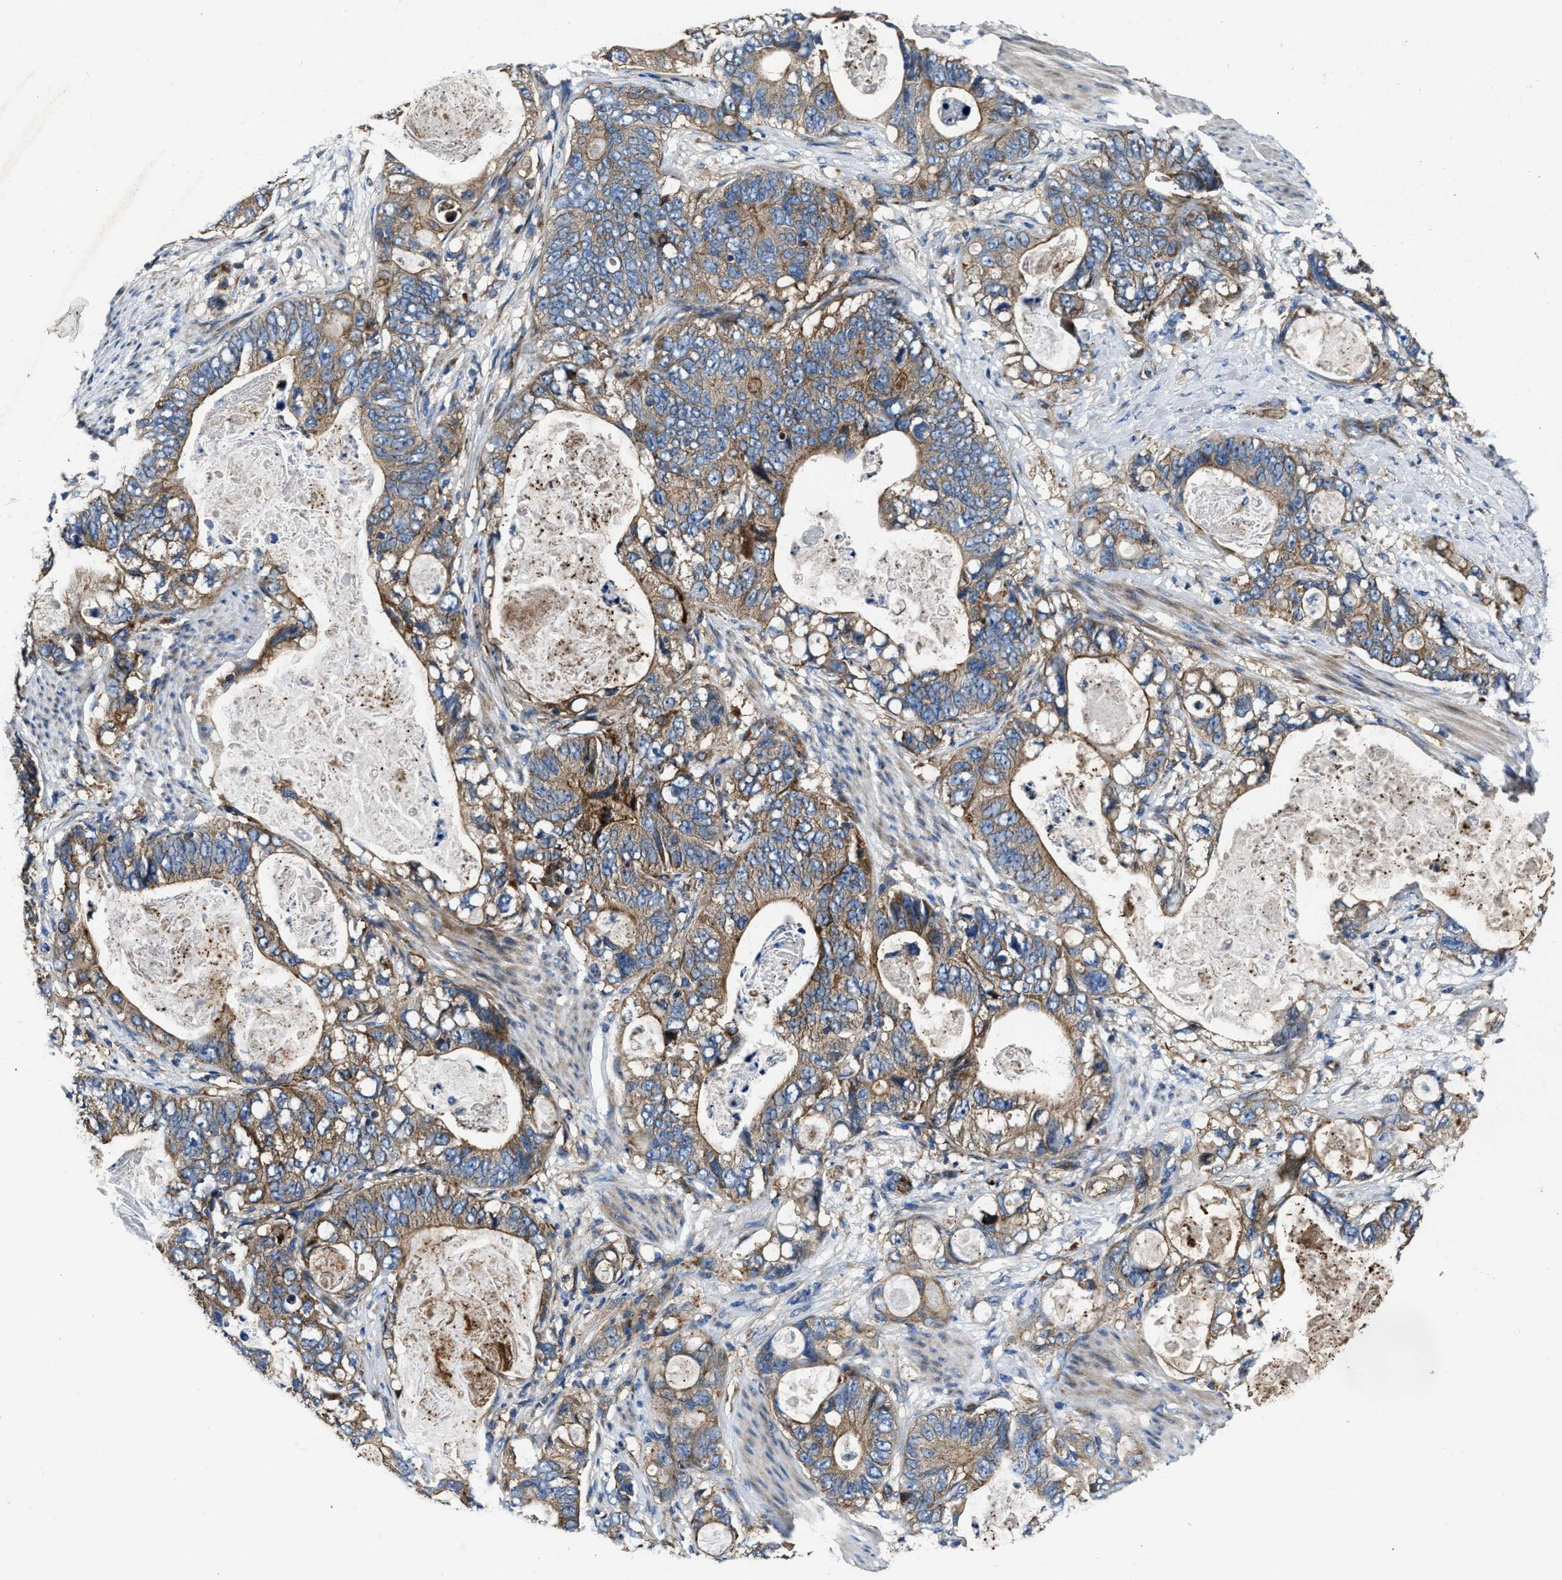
{"staining": {"intensity": "moderate", "quantity": ">75%", "location": "cytoplasmic/membranous"}, "tissue": "stomach cancer", "cell_type": "Tumor cells", "image_type": "cancer", "snomed": [{"axis": "morphology", "description": "Normal tissue, NOS"}, {"axis": "morphology", "description": "Adenocarcinoma, NOS"}, {"axis": "topography", "description": "Stomach"}], "caption": "IHC staining of adenocarcinoma (stomach), which shows medium levels of moderate cytoplasmic/membranous staining in approximately >75% of tumor cells indicating moderate cytoplasmic/membranous protein staining. The staining was performed using DAB (3,3'-diaminobenzidine) (brown) for protein detection and nuclei were counterstained in hematoxylin (blue).", "gene": "PTAR1", "patient": {"sex": "female", "age": 89}}